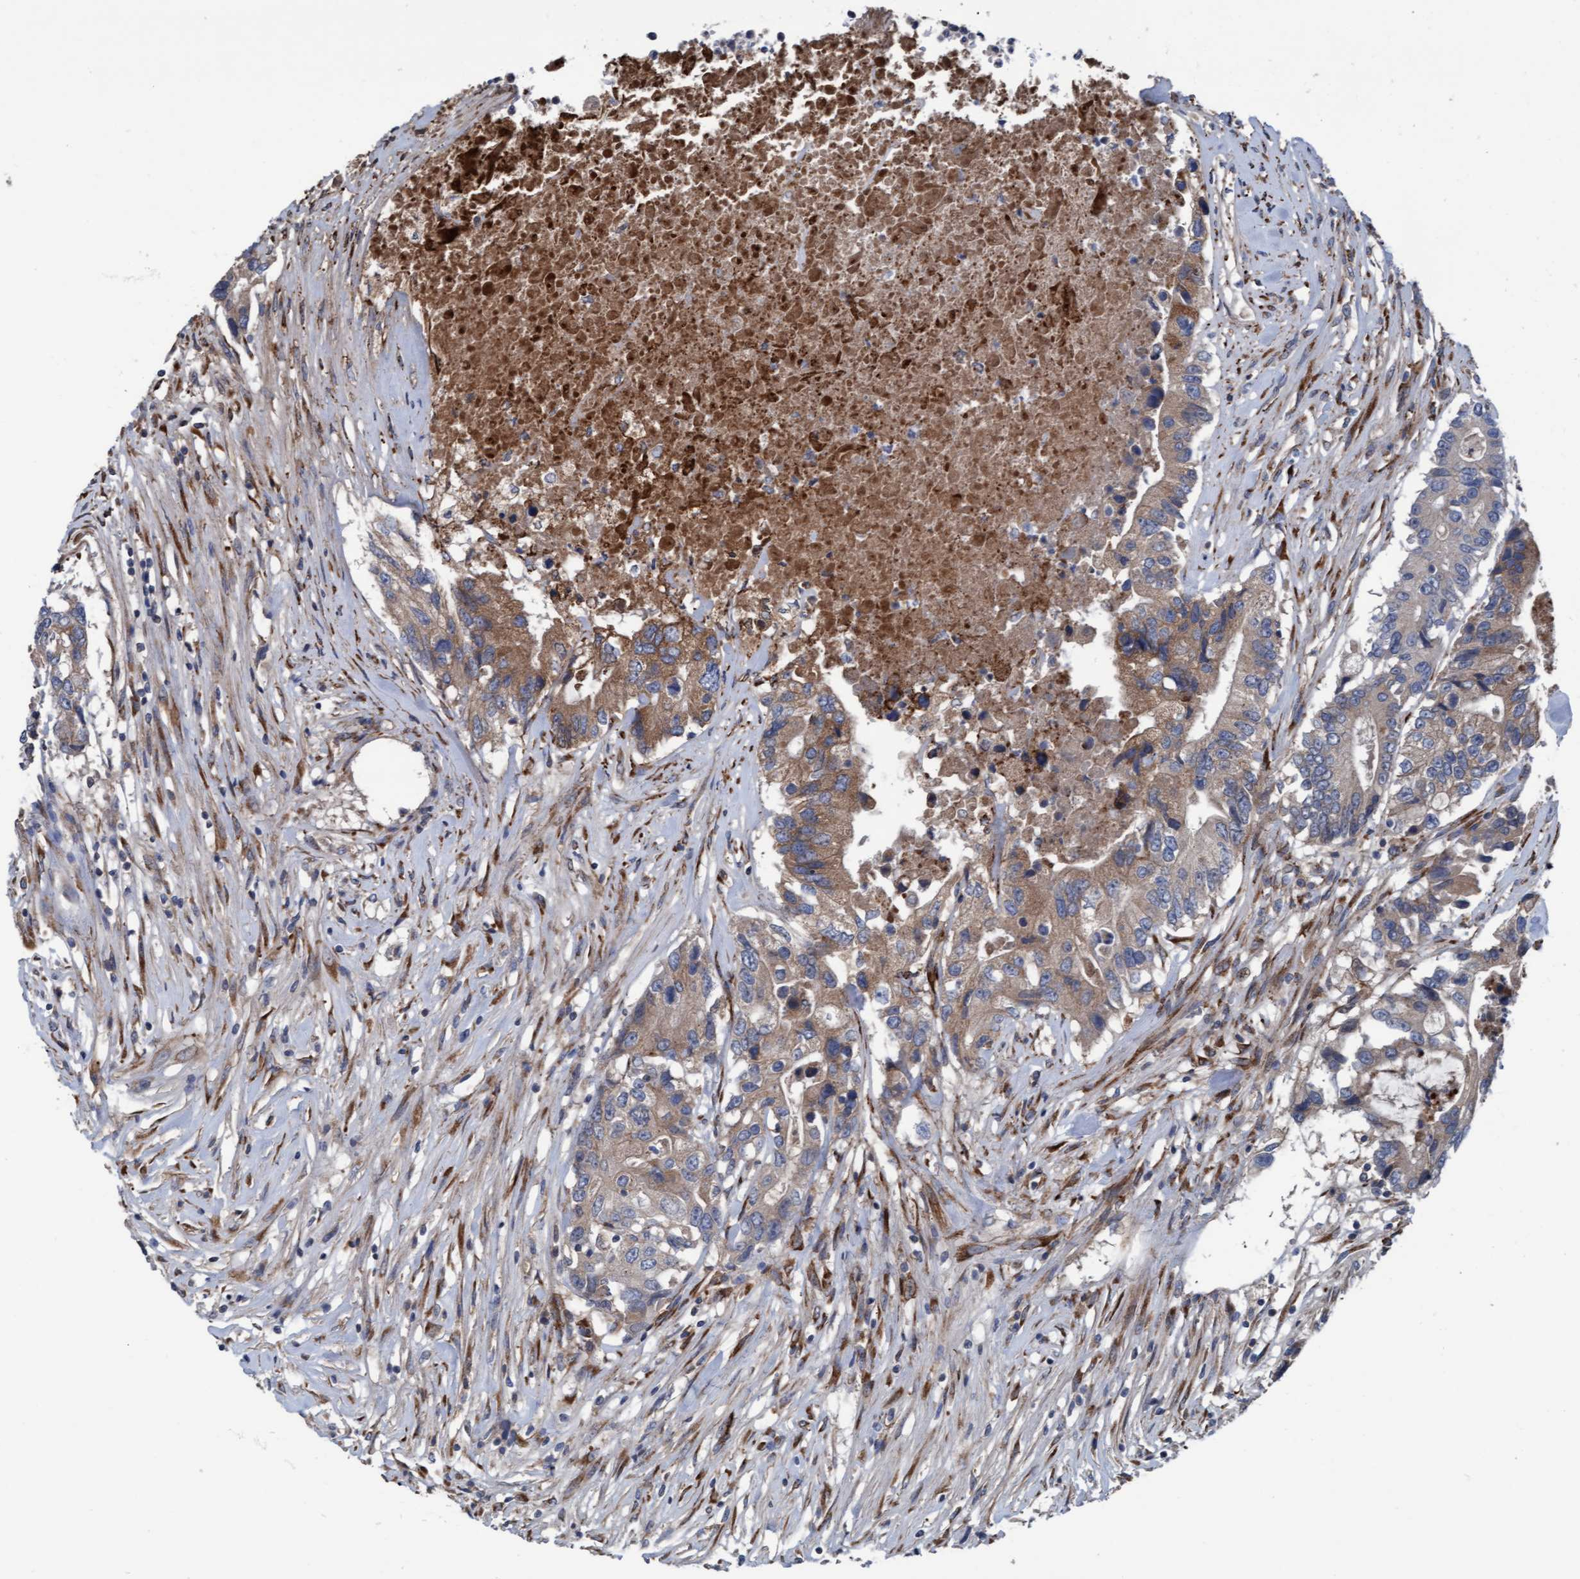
{"staining": {"intensity": "weak", "quantity": ">75%", "location": "cytoplasmic/membranous"}, "tissue": "colorectal cancer", "cell_type": "Tumor cells", "image_type": "cancer", "snomed": [{"axis": "morphology", "description": "Adenocarcinoma, NOS"}, {"axis": "topography", "description": "Colon"}], "caption": "This histopathology image displays immunohistochemistry staining of adenocarcinoma (colorectal), with low weak cytoplasmic/membranous staining in about >75% of tumor cells.", "gene": "KLHL26", "patient": {"sex": "female", "age": 77}}